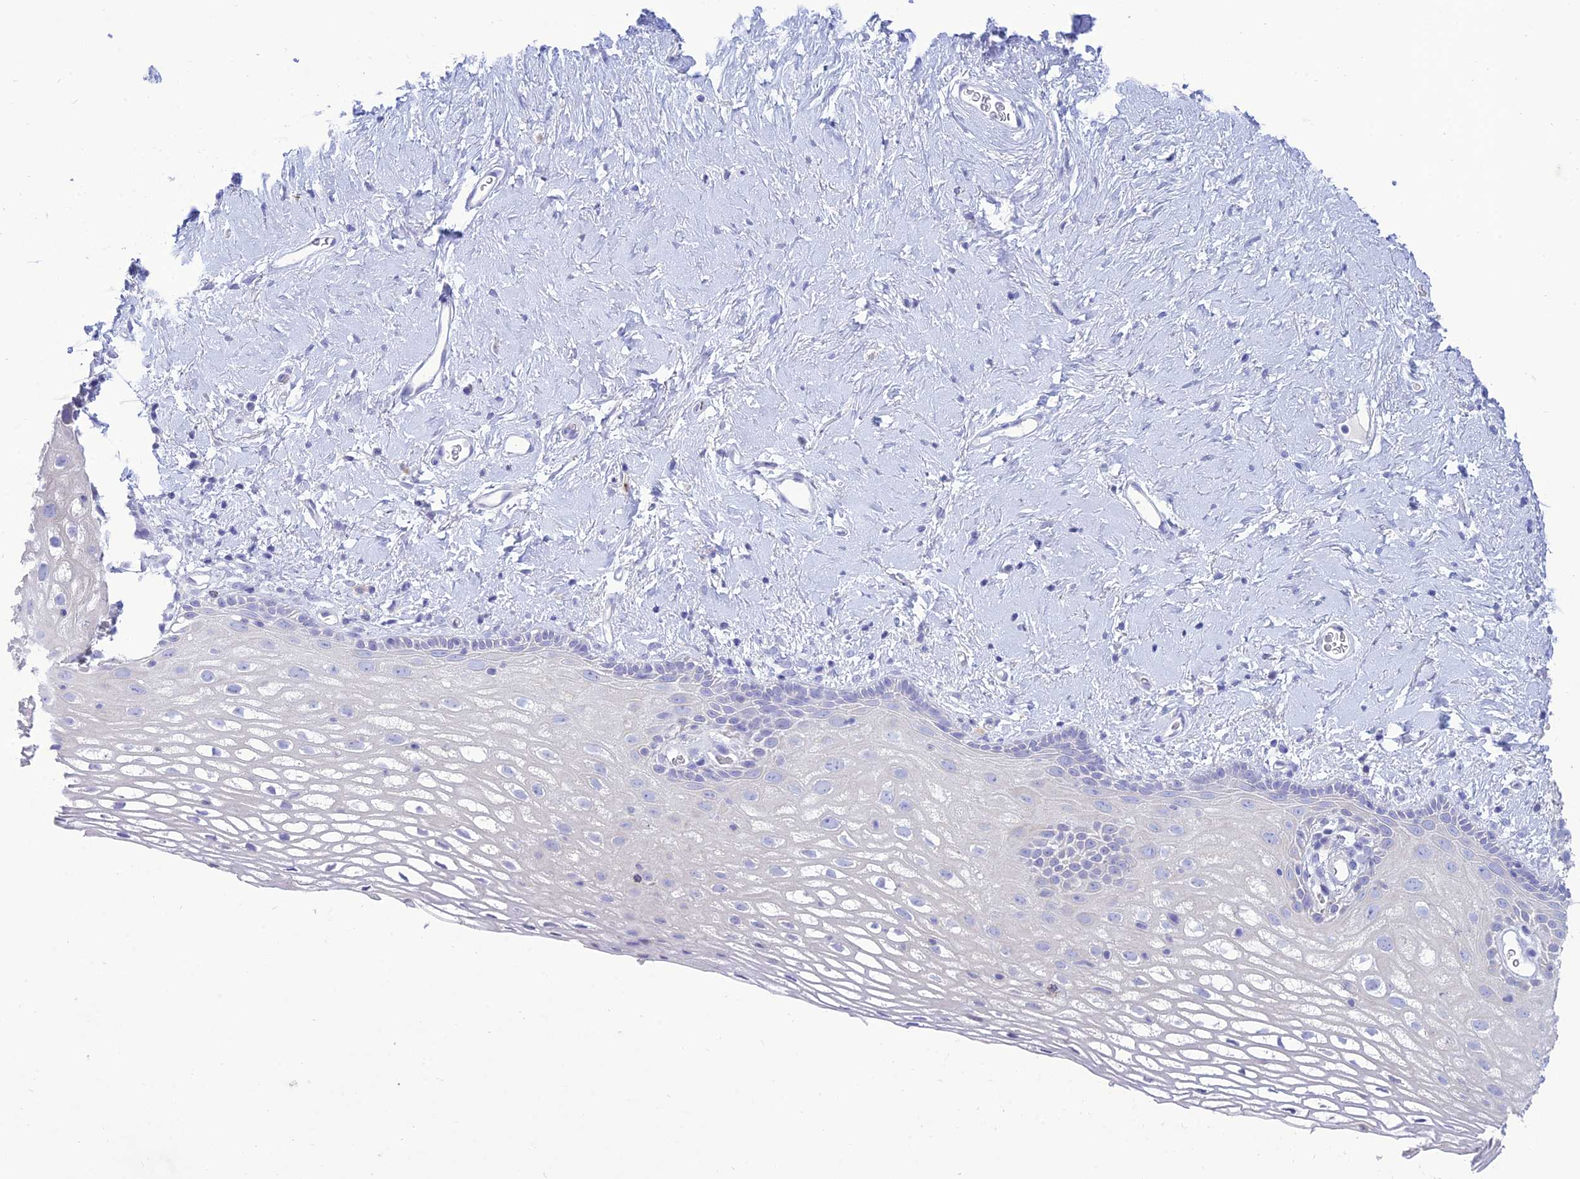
{"staining": {"intensity": "negative", "quantity": "none", "location": "none"}, "tissue": "vagina", "cell_type": "Squamous epithelial cells", "image_type": "normal", "snomed": [{"axis": "morphology", "description": "Normal tissue, NOS"}, {"axis": "morphology", "description": "Adenocarcinoma, NOS"}, {"axis": "topography", "description": "Rectum"}, {"axis": "topography", "description": "Vagina"}], "caption": "High power microscopy image of an IHC micrograph of benign vagina, revealing no significant positivity in squamous epithelial cells.", "gene": "MAL2", "patient": {"sex": "female", "age": 71}}